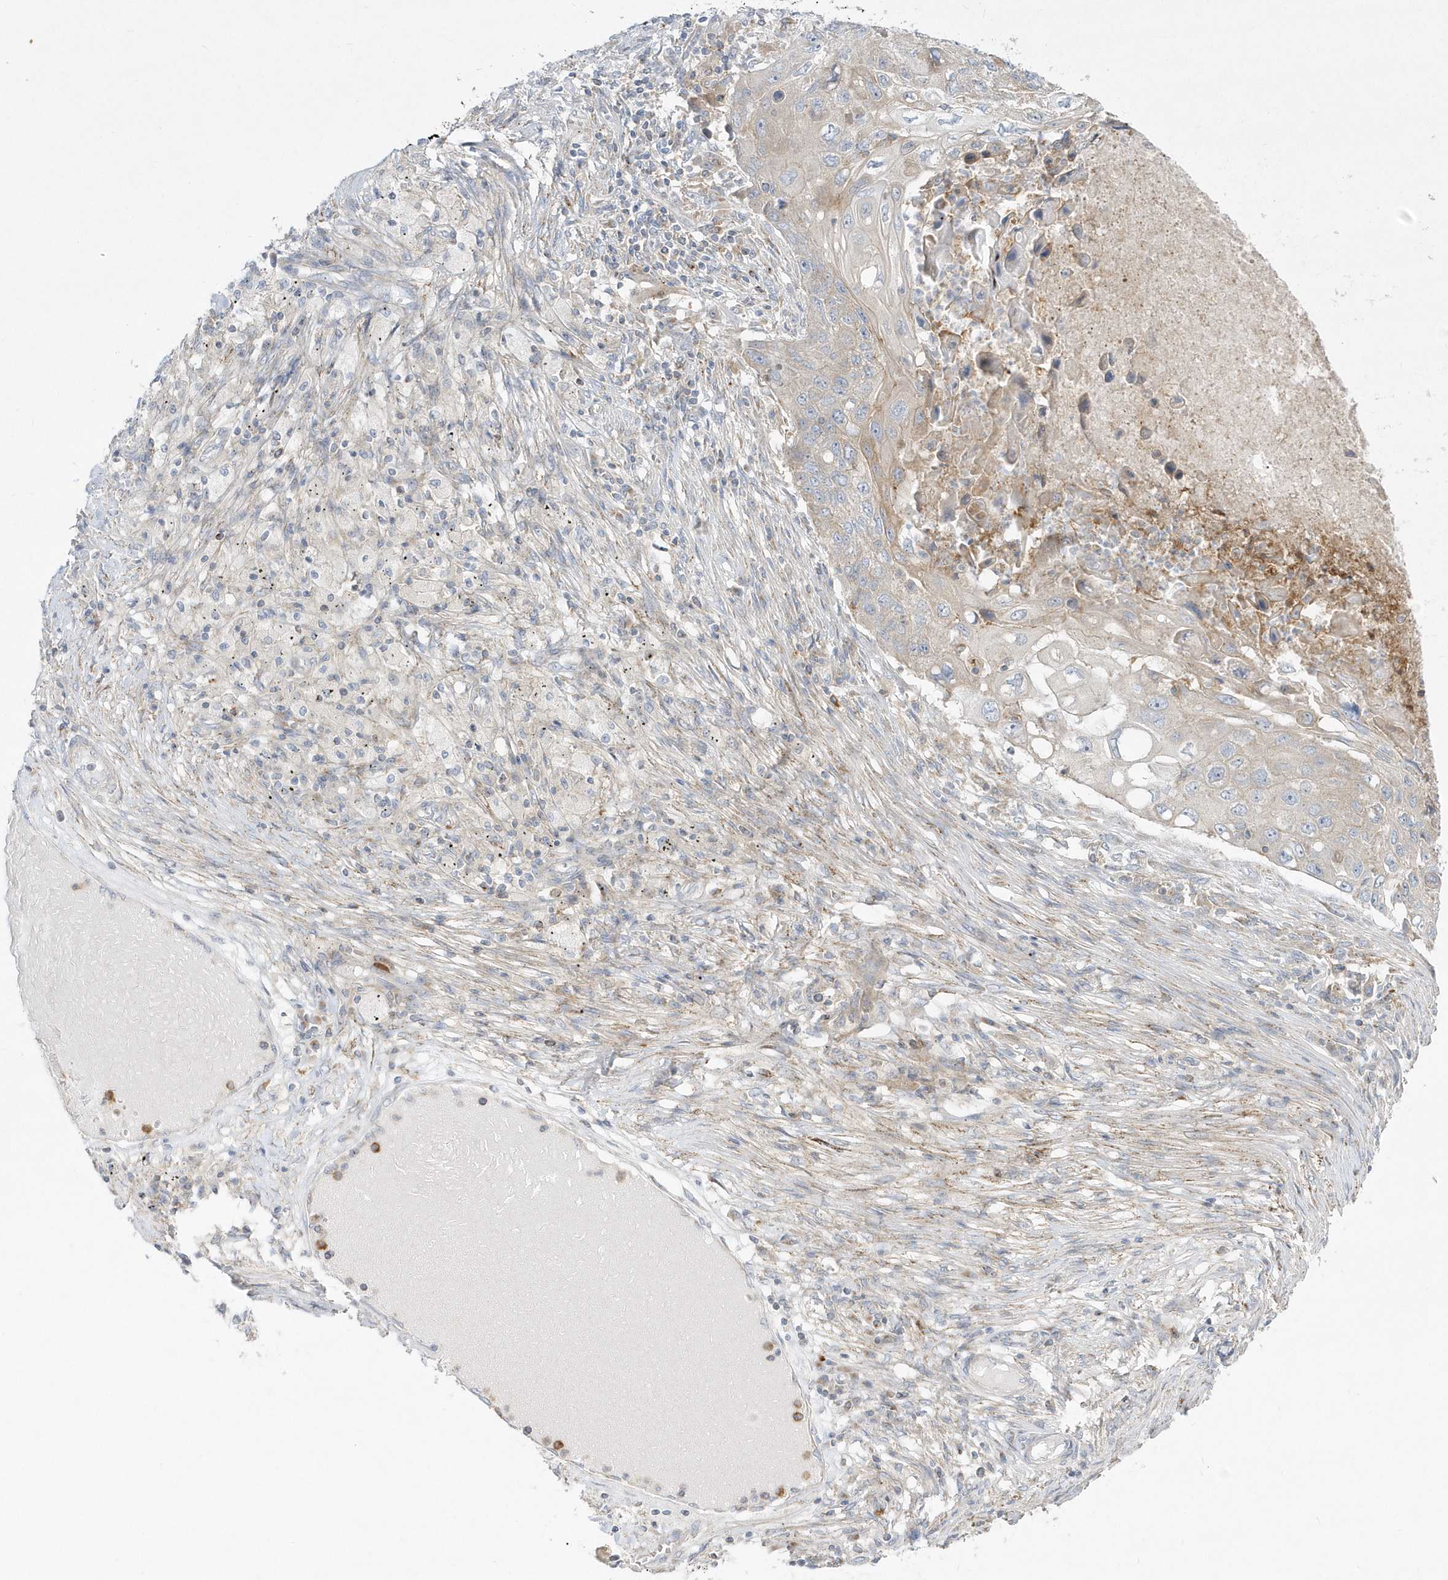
{"staining": {"intensity": "moderate", "quantity": "<25%", "location": "cytoplasmic/membranous"}, "tissue": "lung cancer", "cell_type": "Tumor cells", "image_type": "cancer", "snomed": [{"axis": "morphology", "description": "Squamous cell carcinoma, NOS"}, {"axis": "topography", "description": "Lung"}], "caption": "The image displays staining of lung squamous cell carcinoma, revealing moderate cytoplasmic/membranous protein positivity (brown color) within tumor cells.", "gene": "DNAJC18", "patient": {"sex": "female", "age": 63}}